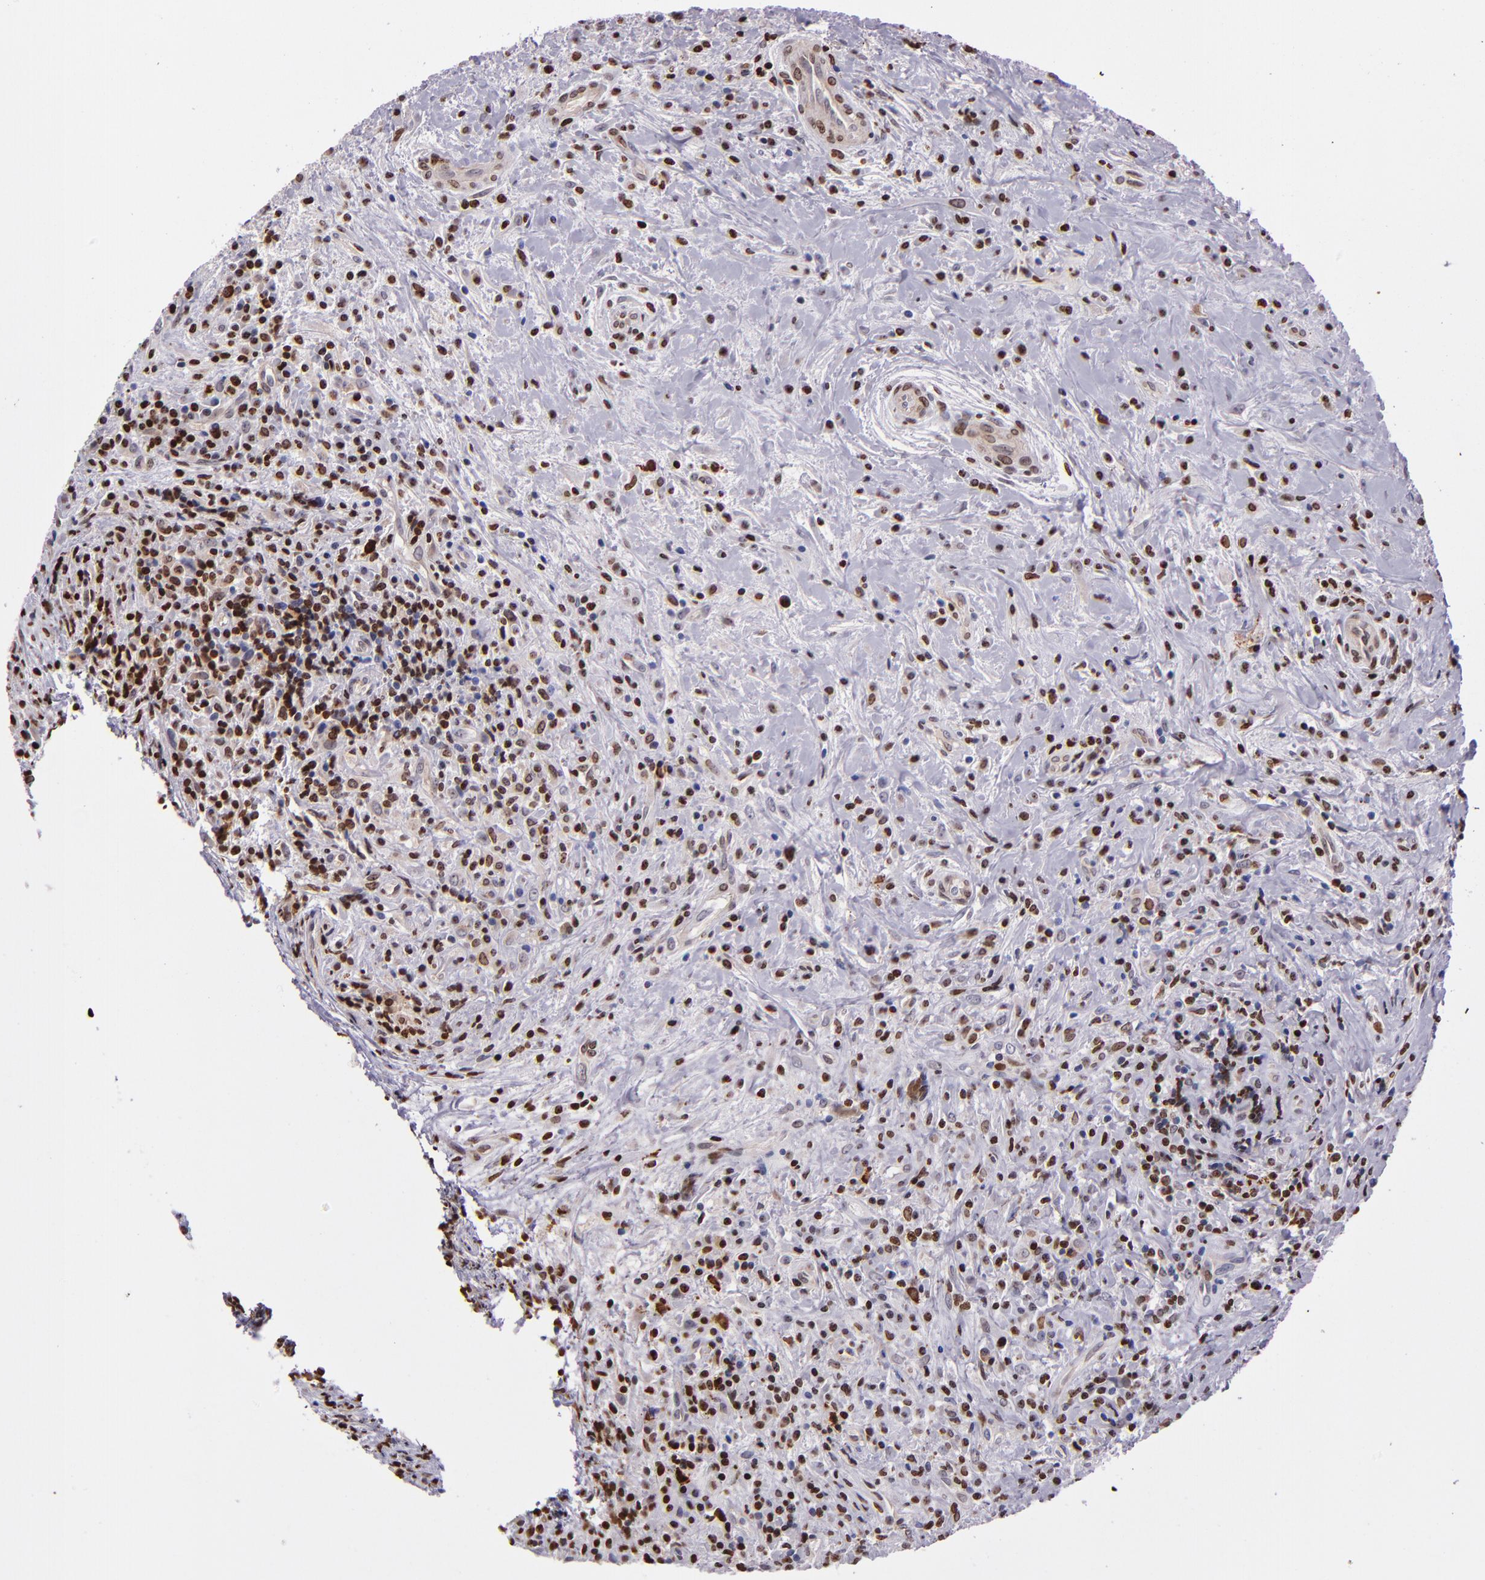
{"staining": {"intensity": "strong", "quantity": ">75%", "location": "nuclear"}, "tissue": "lymphoma", "cell_type": "Tumor cells", "image_type": "cancer", "snomed": [{"axis": "morphology", "description": "Hodgkin's disease, NOS"}, {"axis": "topography", "description": "Lymph node"}], "caption": "Strong nuclear expression for a protein is appreciated in approximately >75% of tumor cells of lymphoma using immunohistochemistry.", "gene": "CDKL5", "patient": {"sex": "female", "age": 25}}